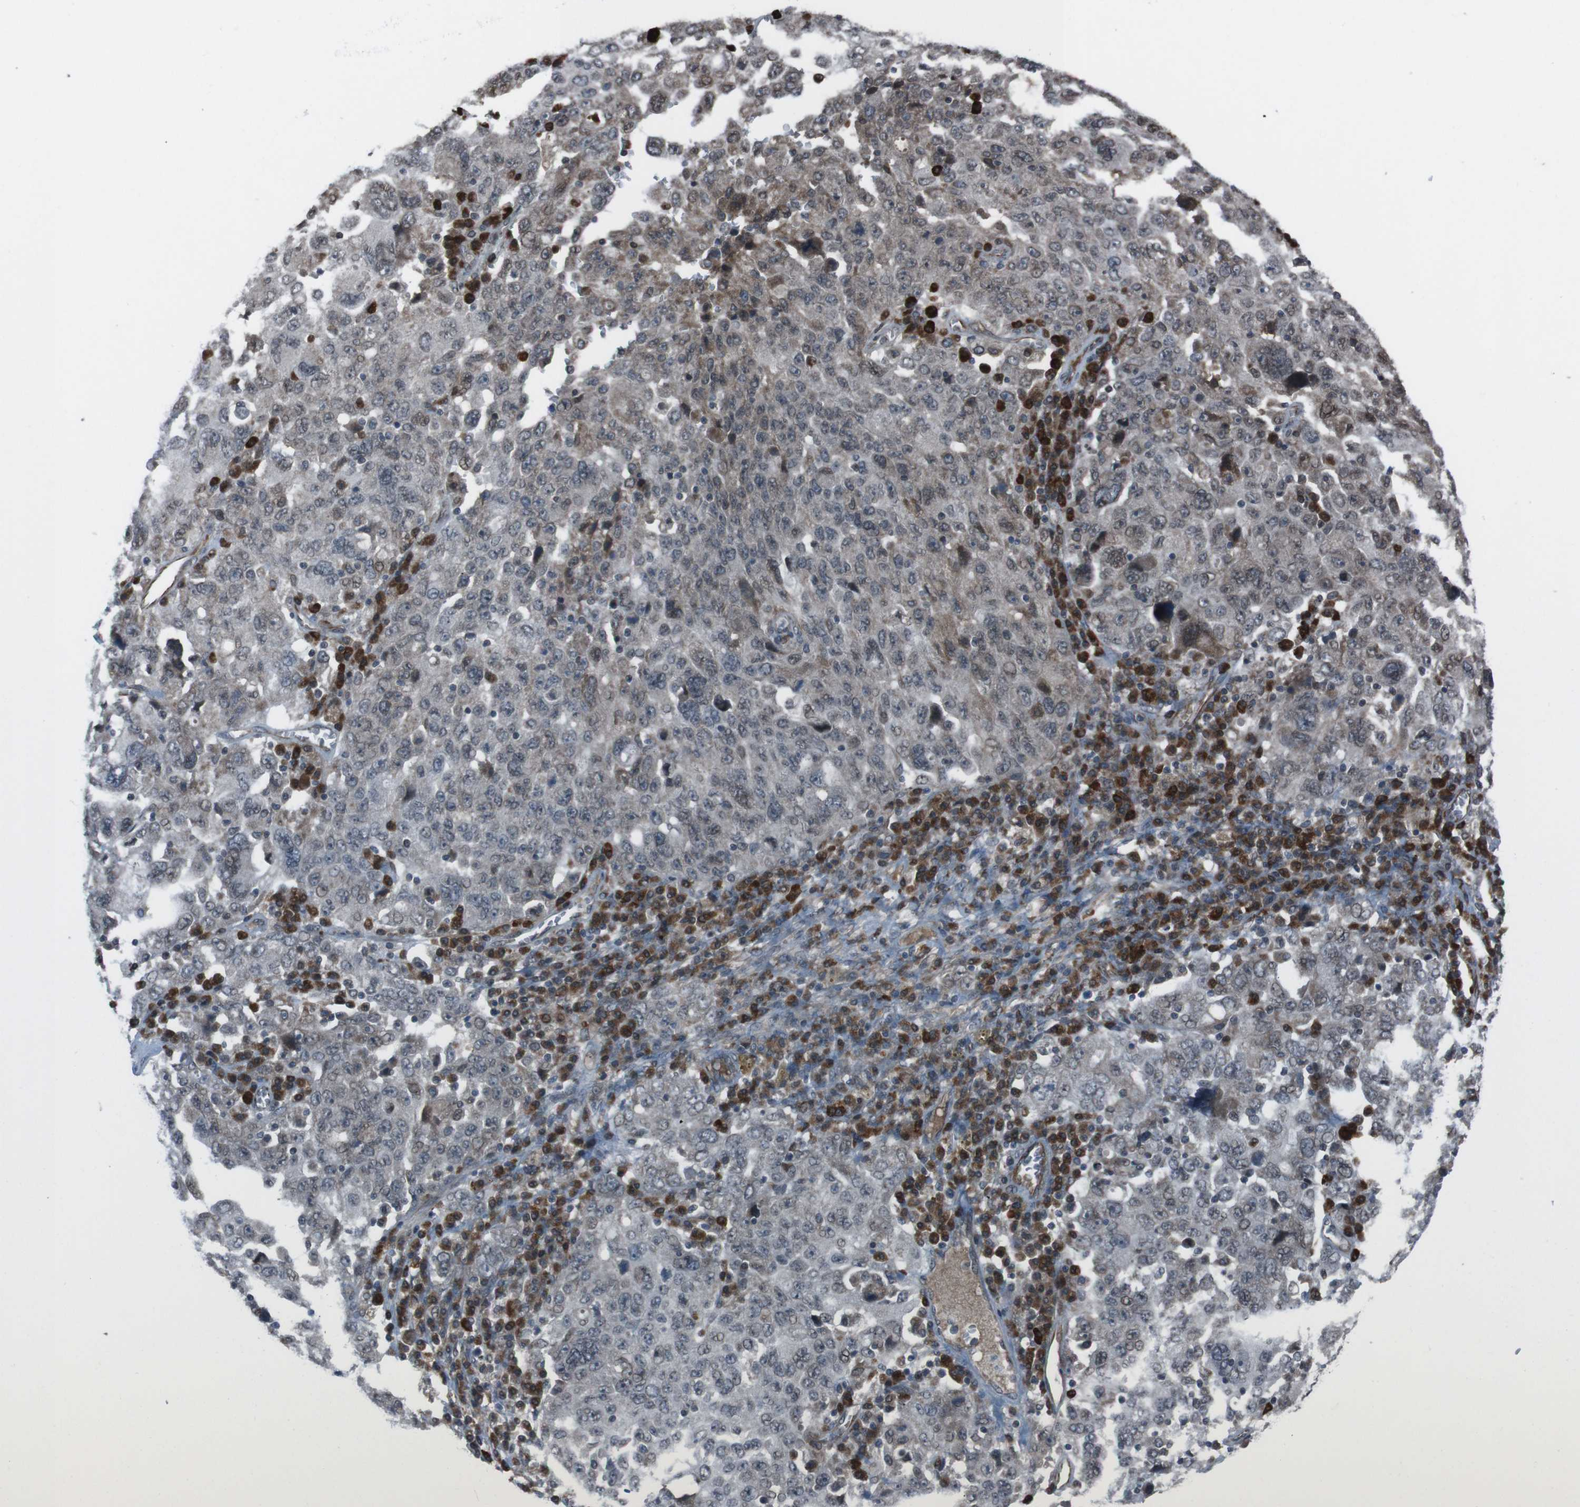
{"staining": {"intensity": "weak", "quantity": "25%-75%", "location": "cytoplasmic/membranous"}, "tissue": "ovarian cancer", "cell_type": "Tumor cells", "image_type": "cancer", "snomed": [{"axis": "morphology", "description": "Carcinoma, endometroid"}, {"axis": "topography", "description": "Ovary"}], "caption": "About 25%-75% of tumor cells in human ovarian endometroid carcinoma demonstrate weak cytoplasmic/membranous protein staining as visualized by brown immunohistochemical staining.", "gene": "SS18L1", "patient": {"sex": "female", "age": 62}}